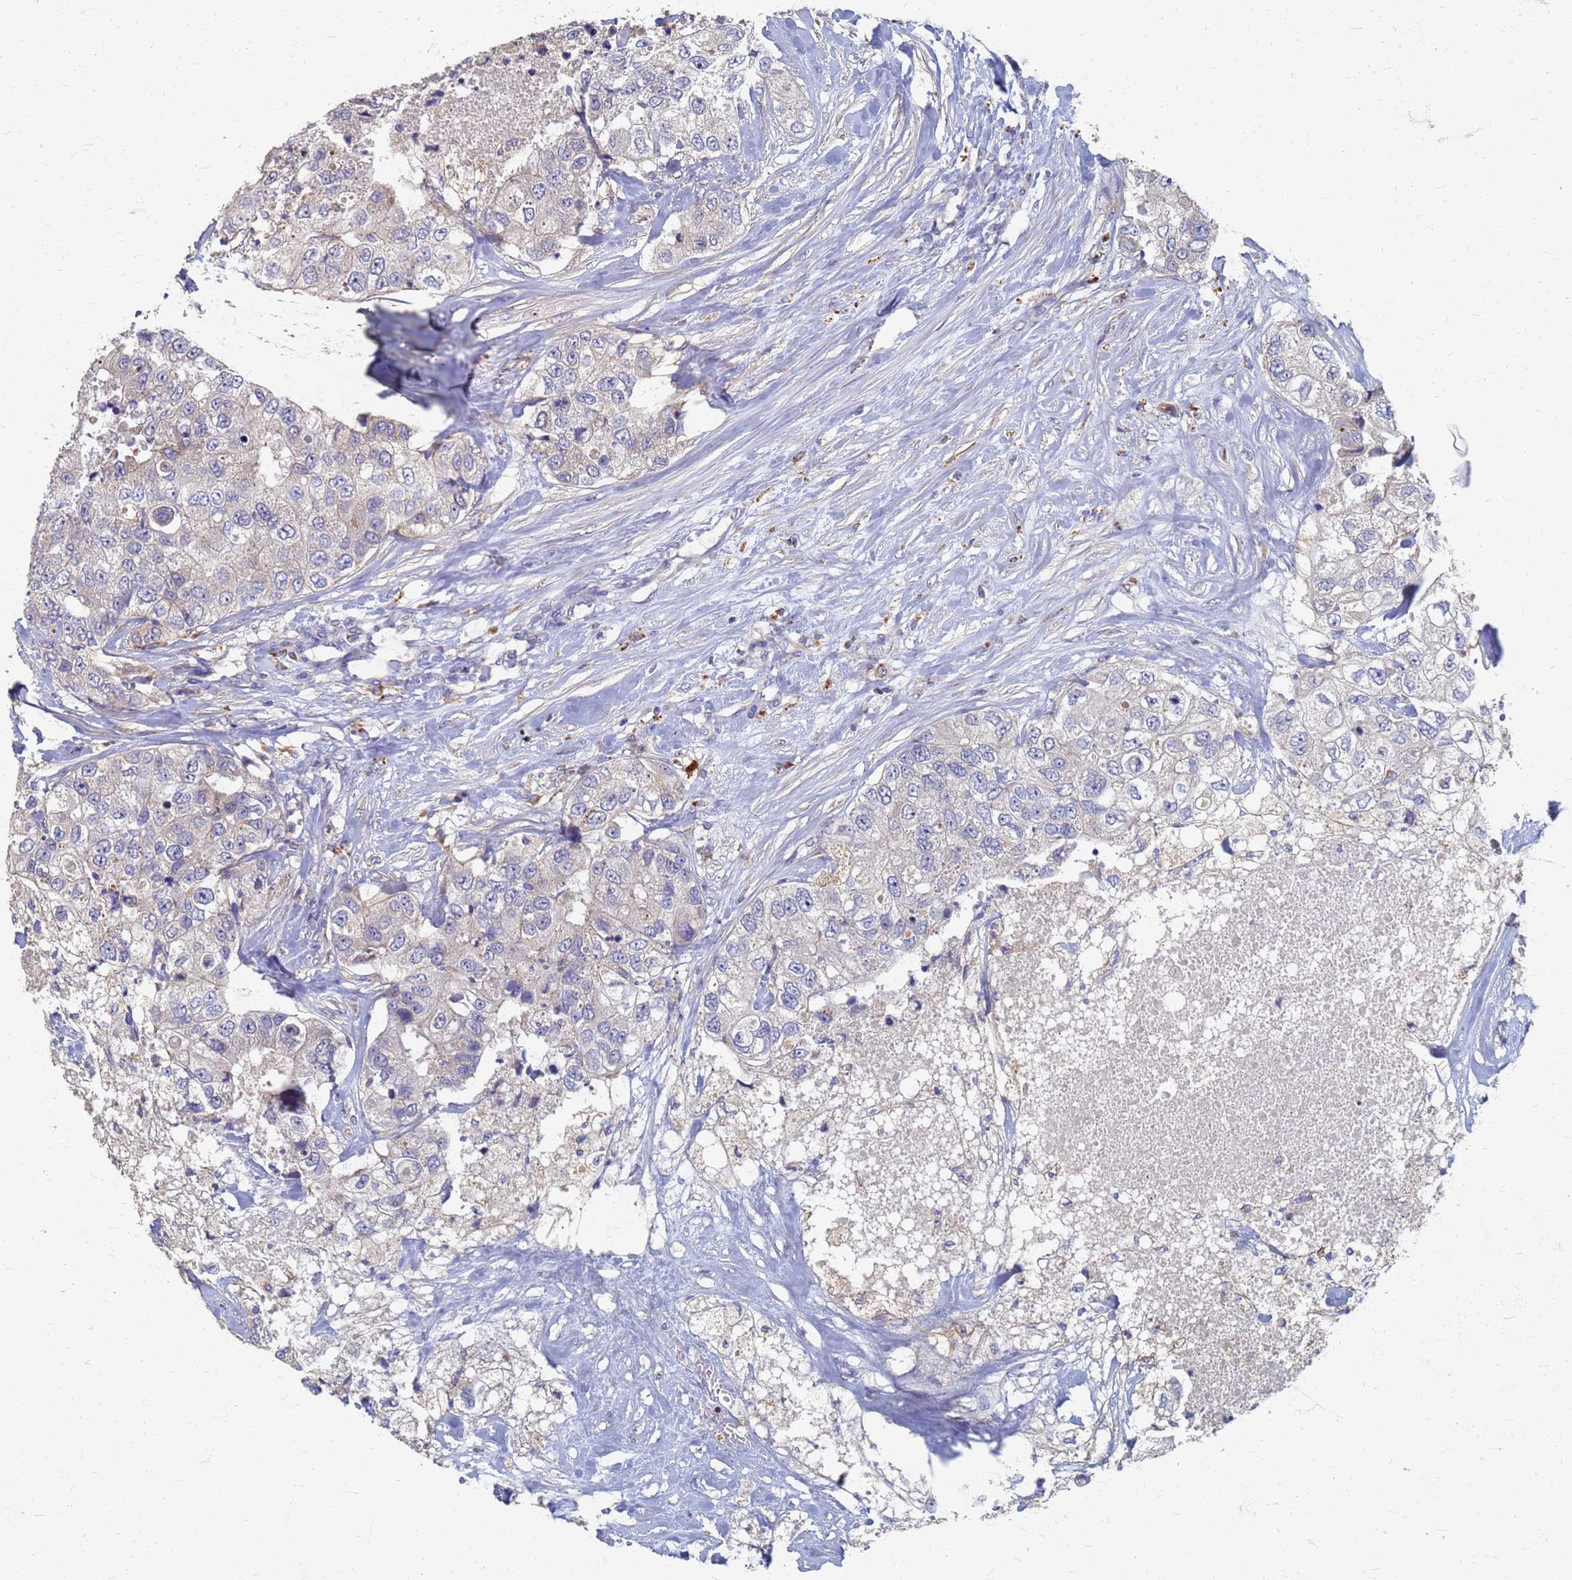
{"staining": {"intensity": "negative", "quantity": "none", "location": "none"}, "tissue": "breast cancer", "cell_type": "Tumor cells", "image_type": "cancer", "snomed": [{"axis": "morphology", "description": "Duct carcinoma"}, {"axis": "topography", "description": "Breast"}], "caption": "An immunohistochemistry (IHC) micrograph of breast cancer (intraductal carcinoma) is shown. There is no staining in tumor cells of breast cancer (intraductal carcinoma).", "gene": "KRCC1", "patient": {"sex": "female", "age": 62}}